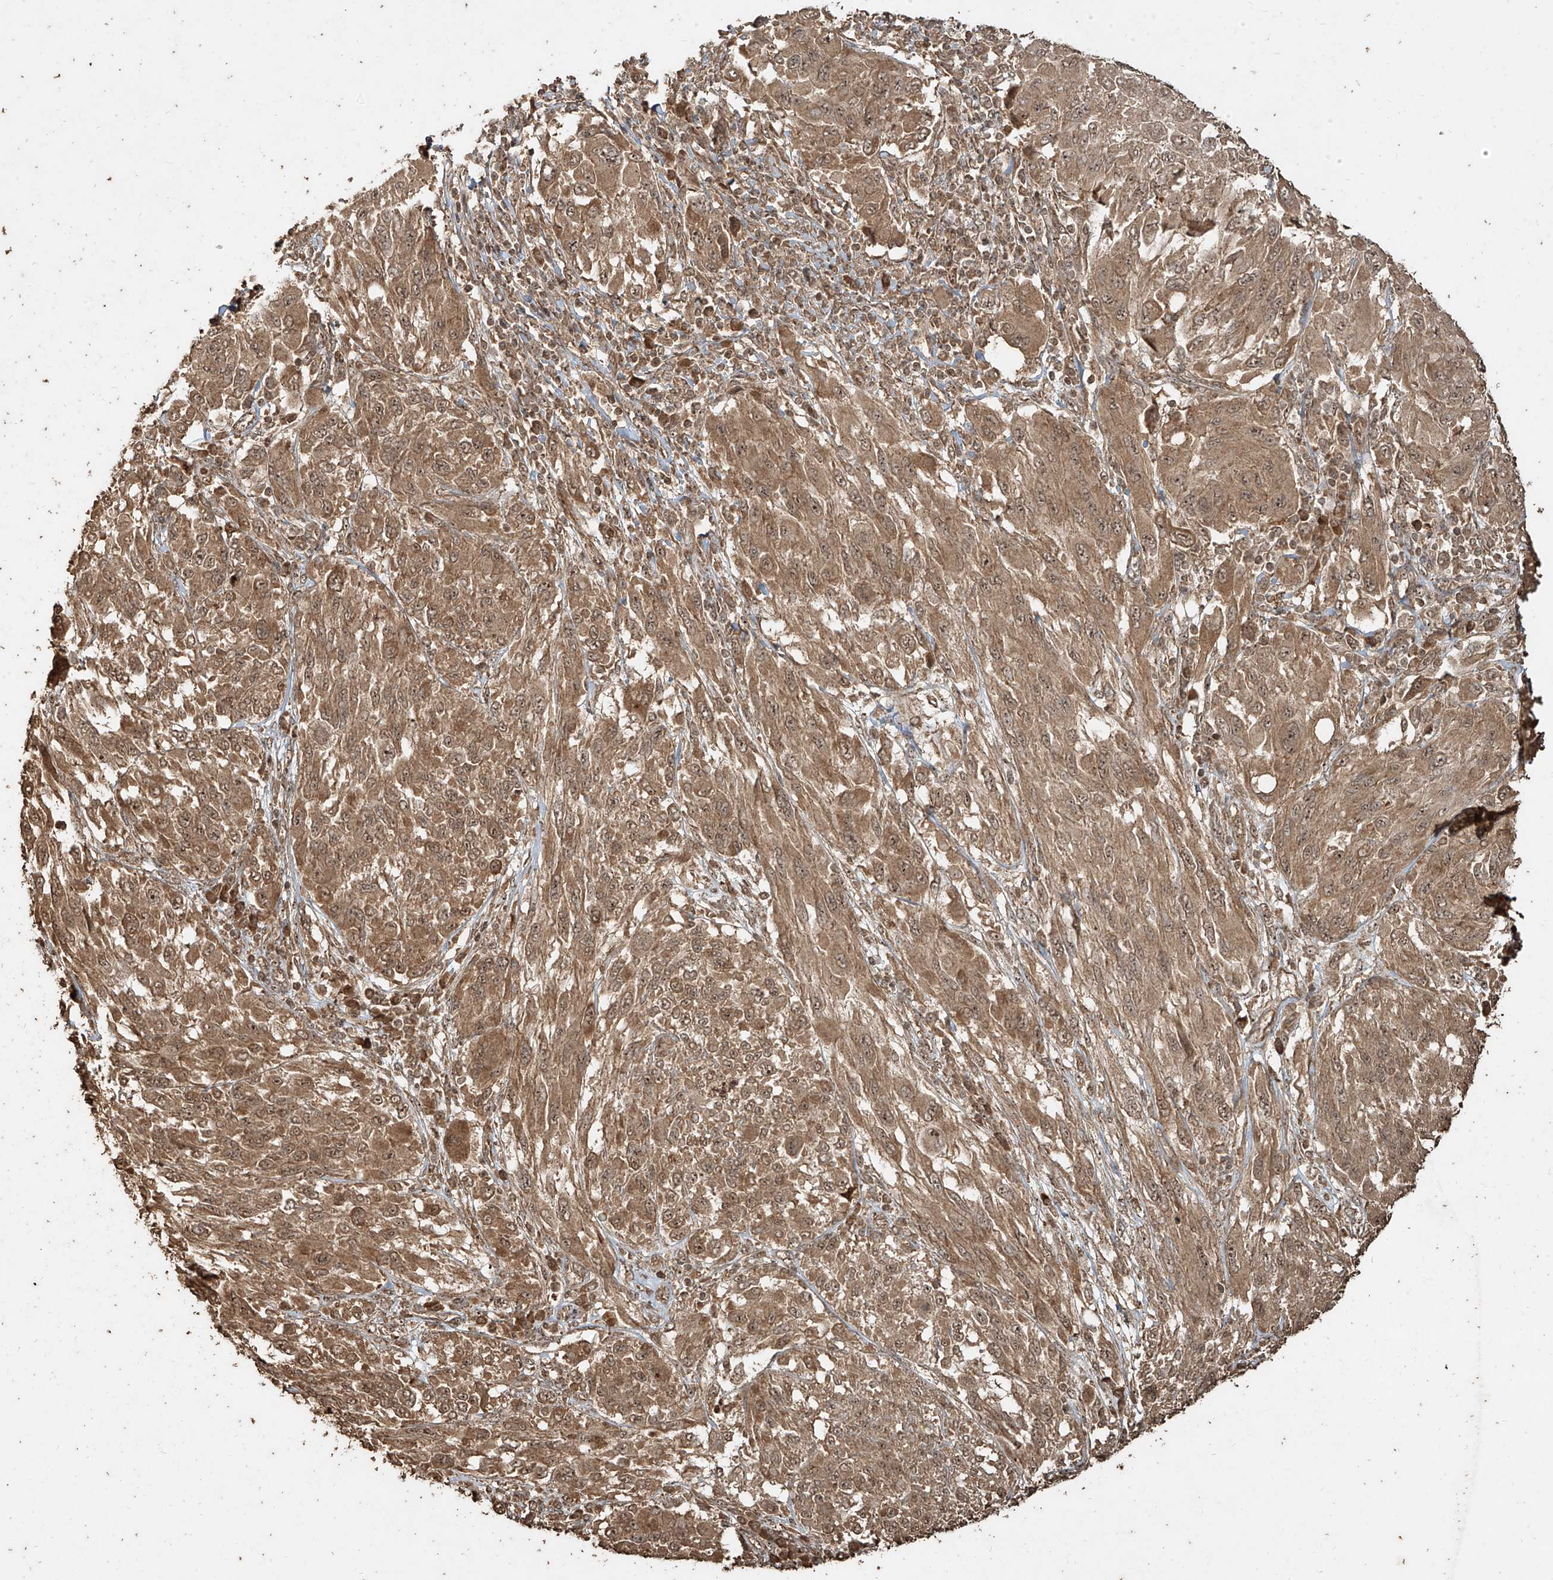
{"staining": {"intensity": "moderate", "quantity": ">75%", "location": "cytoplasmic/membranous,nuclear"}, "tissue": "melanoma", "cell_type": "Tumor cells", "image_type": "cancer", "snomed": [{"axis": "morphology", "description": "Malignant melanoma, NOS"}, {"axis": "topography", "description": "Skin"}], "caption": "Melanoma stained with immunohistochemistry demonstrates moderate cytoplasmic/membranous and nuclear expression in approximately >75% of tumor cells. (brown staining indicates protein expression, while blue staining denotes nuclei).", "gene": "ZNF660", "patient": {"sex": "female", "age": 91}}